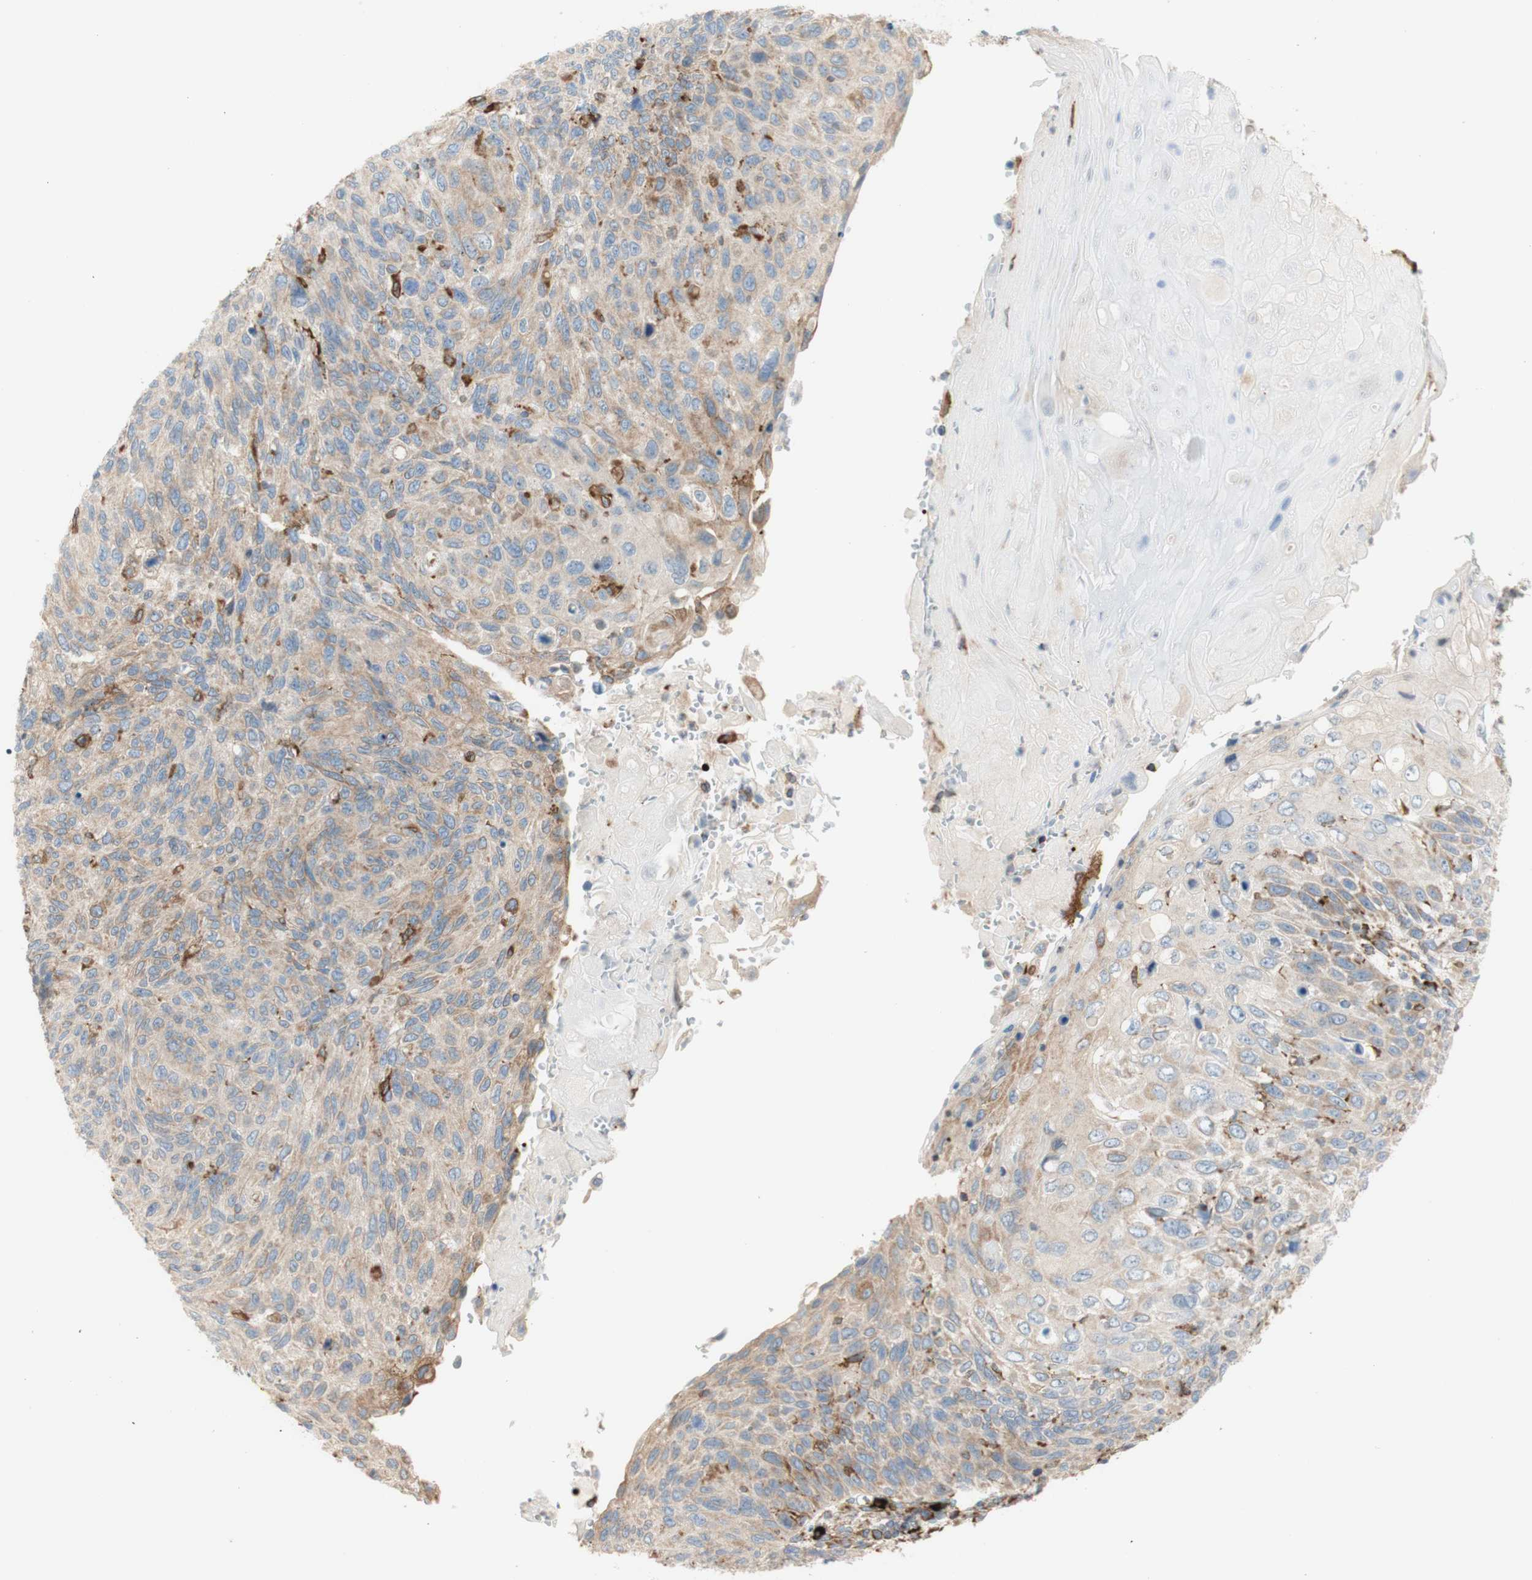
{"staining": {"intensity": "weak", "quantity": "25%-75%", "location": "cytoplasmic/membranous"}, "tissue": "cervical cancer", "cell_type": "Tumor cells", "image_type": "cancer", "snomed": [{"axis": "morphology", "description": "Squamous cell carcinoma, NOS"}, {"axis": "topography", "description": "Cervix"}], "caption": "An immunohistochemistry micrograph of tumor tissue is shown. Protein staining in brown labels weak cytoplasmic/membranous positivity in squamous cell carcinoma (cervical) within tumor cells. (DAB = brown stain, brightfield microscopy at high magnification).", "gene": "MANF", "patient": {"sex": "female", "age": 70}}